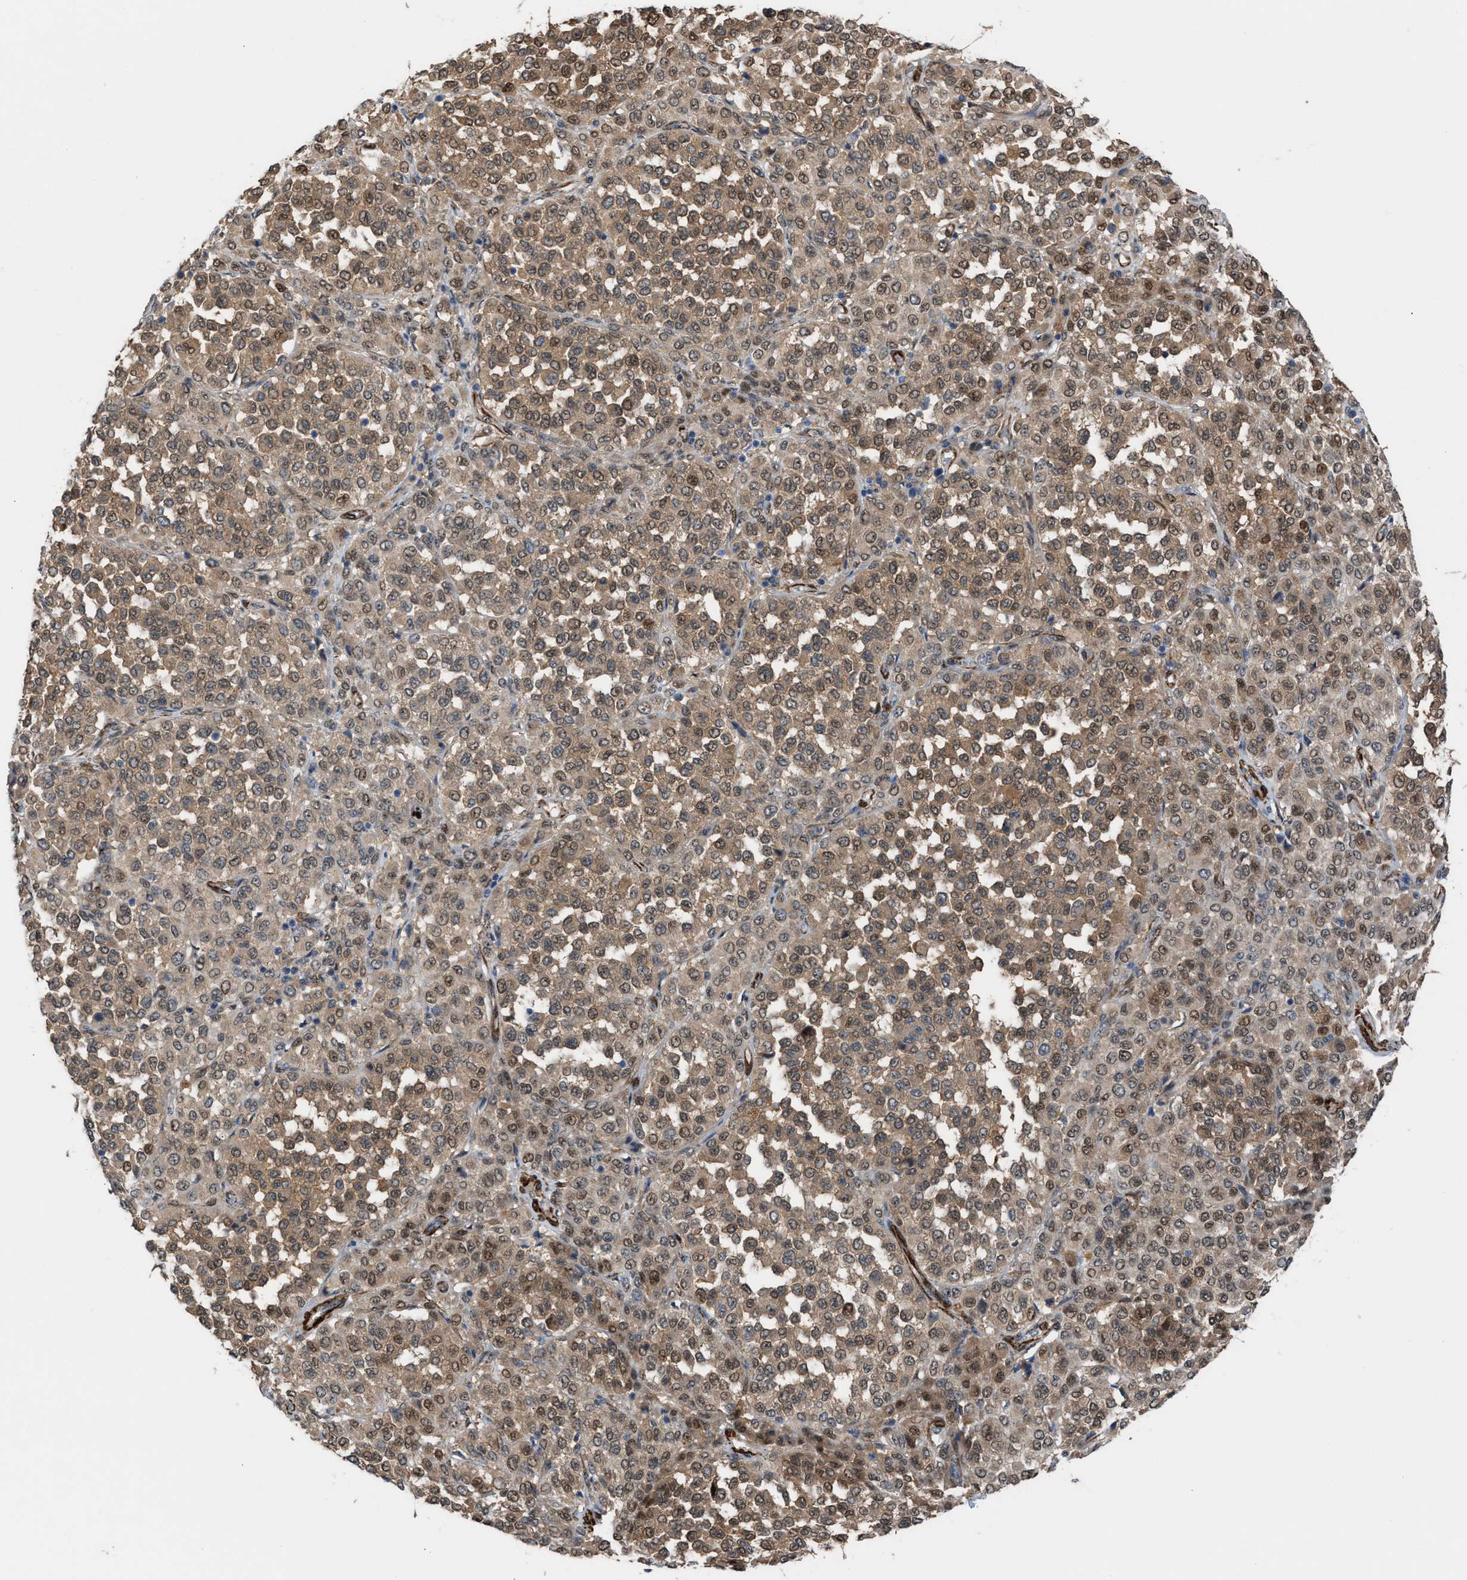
{"staining": {"intensity": "moderate", "quantity": ">75%", "location": "cytoplasmic/membranous,nuclear"}, "tissue": "melanoma", "cell_type": "Tumor cells", "image_type": "cancer", "snomed": [{"axis": "morphology", "description": "Malignant melanoma, Metastatic site"}, {"axis": "topography", "description": "Pancreas"}], "caption": "Protein analysis of melanoma tissue reveals moderate cytoplasmic/membranous and nuclear expression in about >75% of tumor cells.", "gene": "NQO2", "patient": {"sex": "female", "age": 30}}